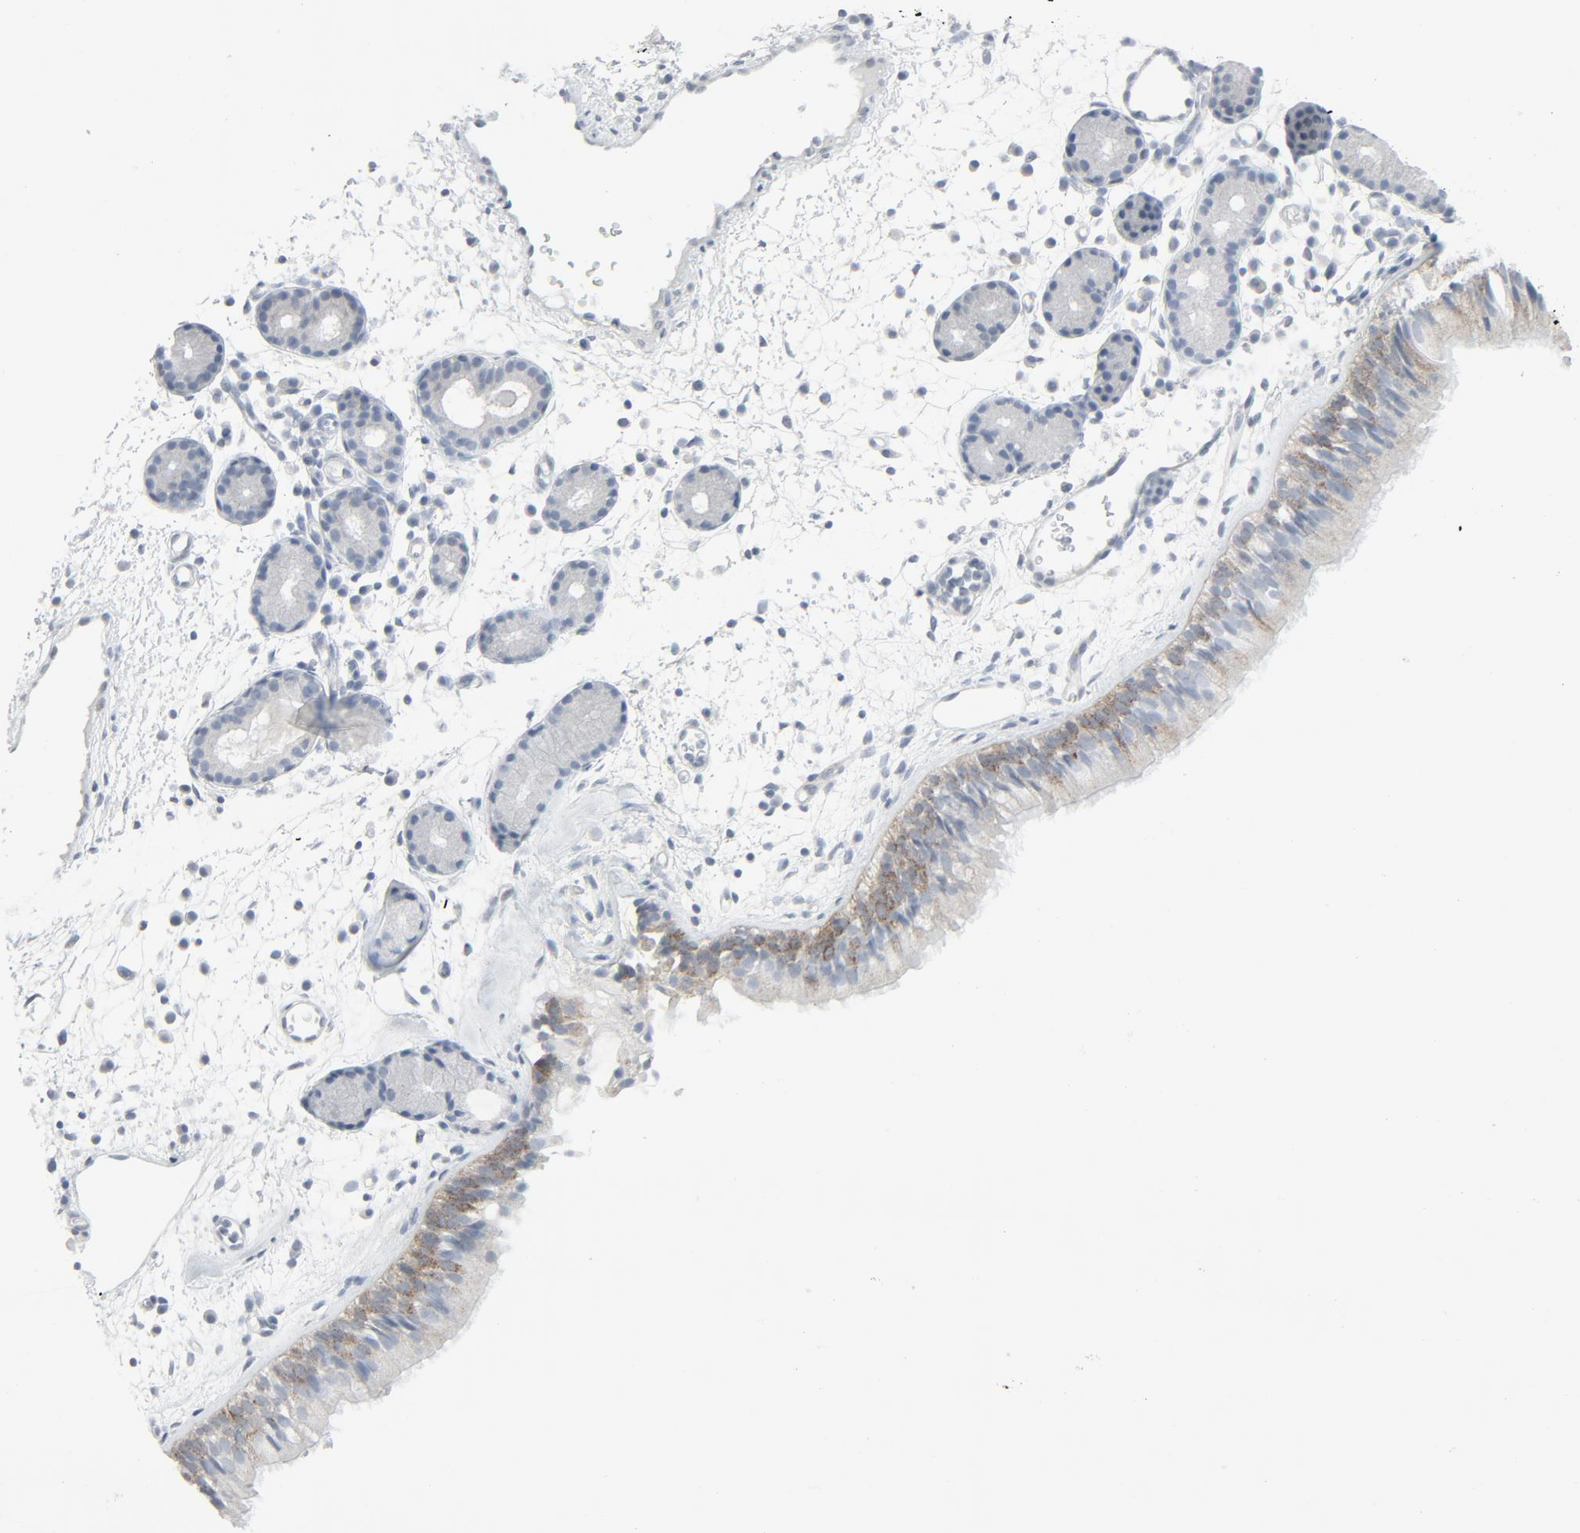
{"staining": {"intensity": "moderate", "quantity": "25%-75%", "location": "cytoplasmic/membranous"}, "tissue": "nasopharynx", "cell_type": "Respiratory epithelial cells", "image_type": "normal", "snomed": [{"axis": "morphology", "description": "Normal tissue, NOS"}, {"axis": "morphology", "description": "Inflammation, NOS"}, {"axis": "topography", "description": "Nasopharynx"}], "caption": "Protein staining of unremarkable nasopharynx exhibits moderate cytoplasmic/membranous expression in approximately 25%-75% of respiratory epithelial cells. (IHC, brightfield microscopy, high magnification).", "gene": "FGFR3", "patient": {"sex": "female", "age": 55}}